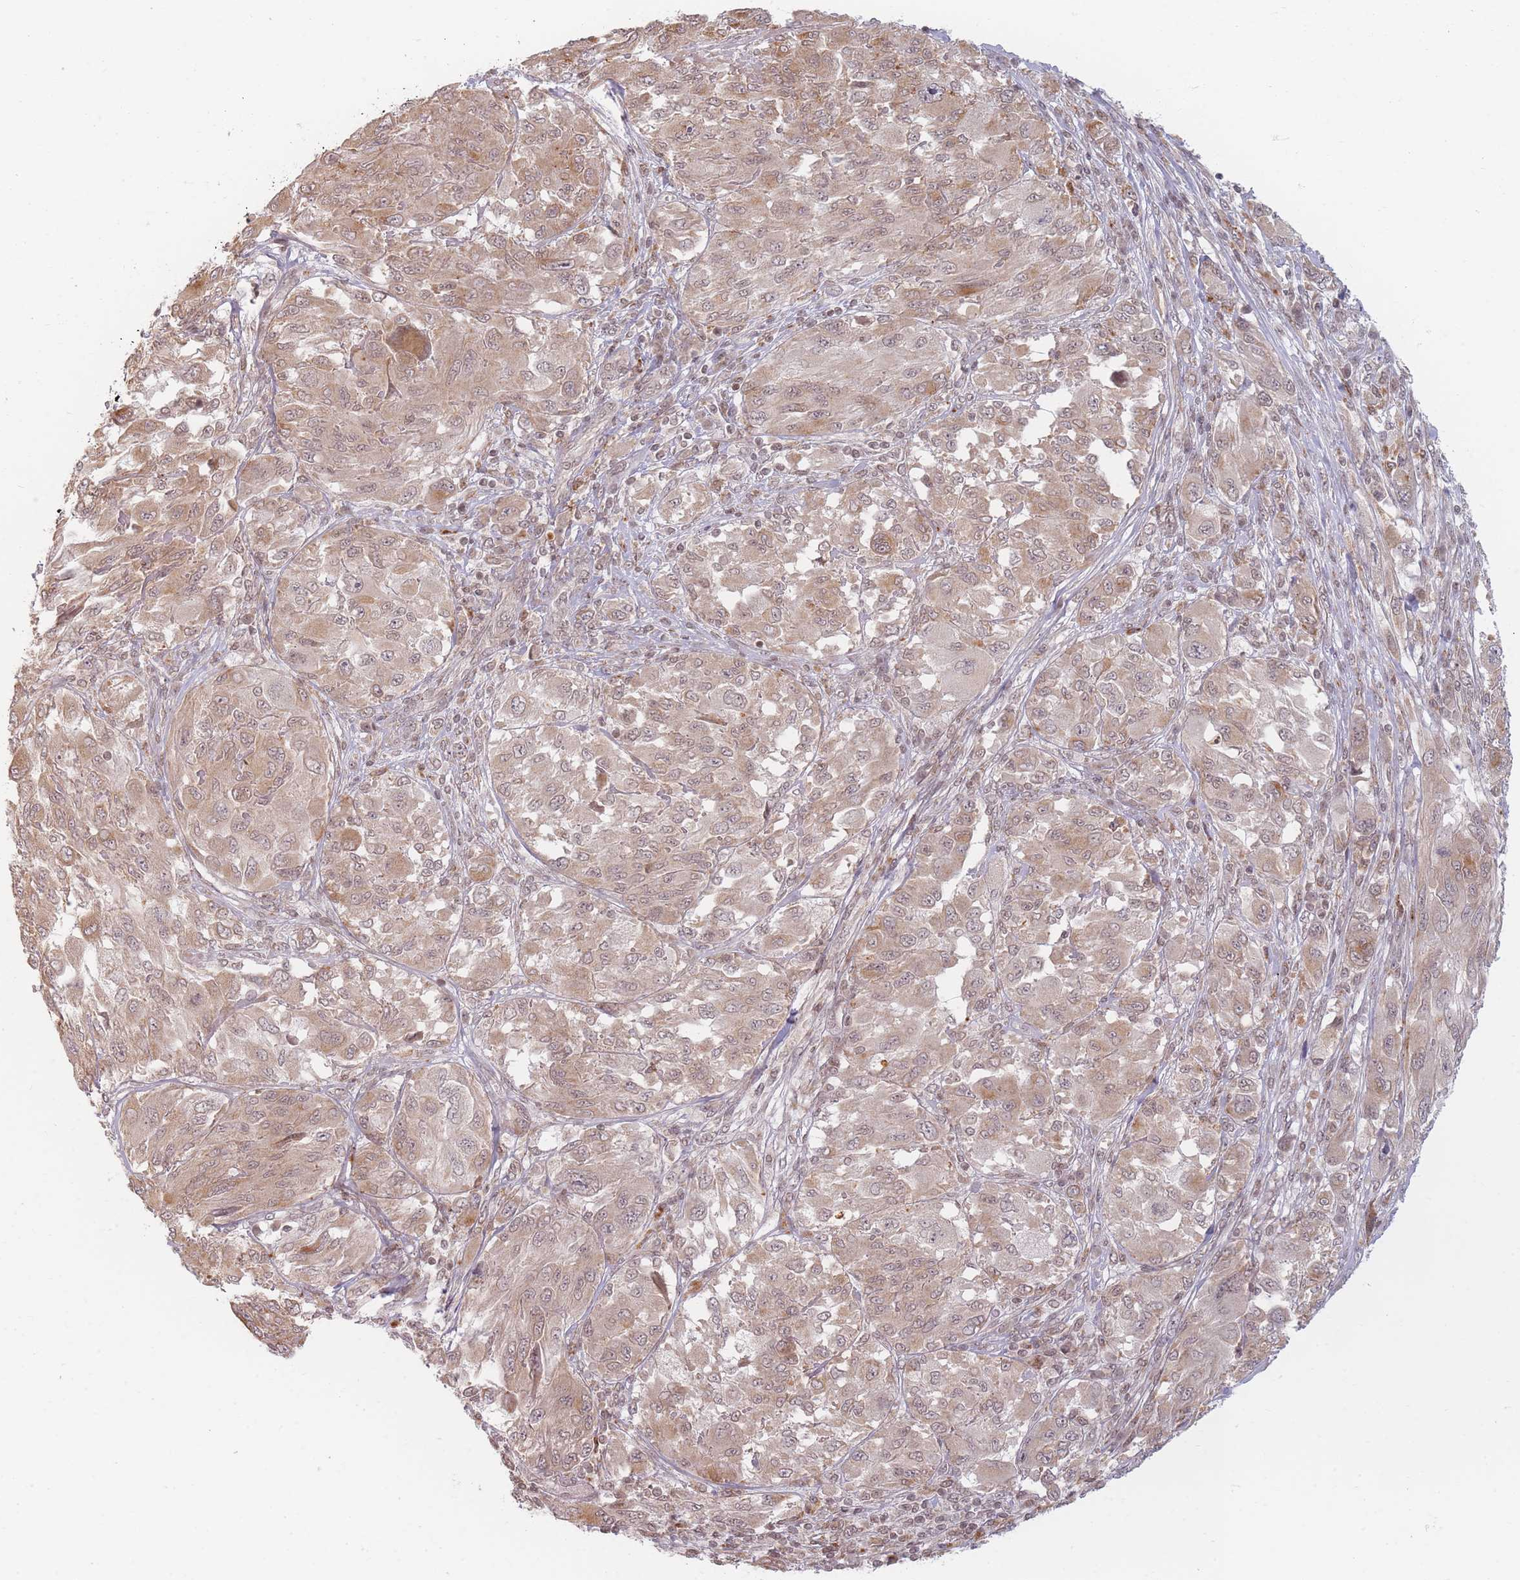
{"staining": {"intensity": "moderate", "quantity": ">75%", "location": "cytoplasmic/membranous,nuclear"}, "tissue": "melanoma", "cell_type": "Tumor cells", "image_type": "cancer", "snomed": [{"axis": "morphology", "description": "Malignant melanoma, NOS"}, {"axis": "topography", "description": "Skin"}], "caption": "Malignant melanoma stained with immunohistochemistry exhibits moderate cytoplasmic/membranous and nuclear positivity in approximately >75% of tumor cells. The protein is shown in brown color, while the nuclei are stained blue.", "gene": "SPATA45", "patient": {"sex": "female", "age": 91}}